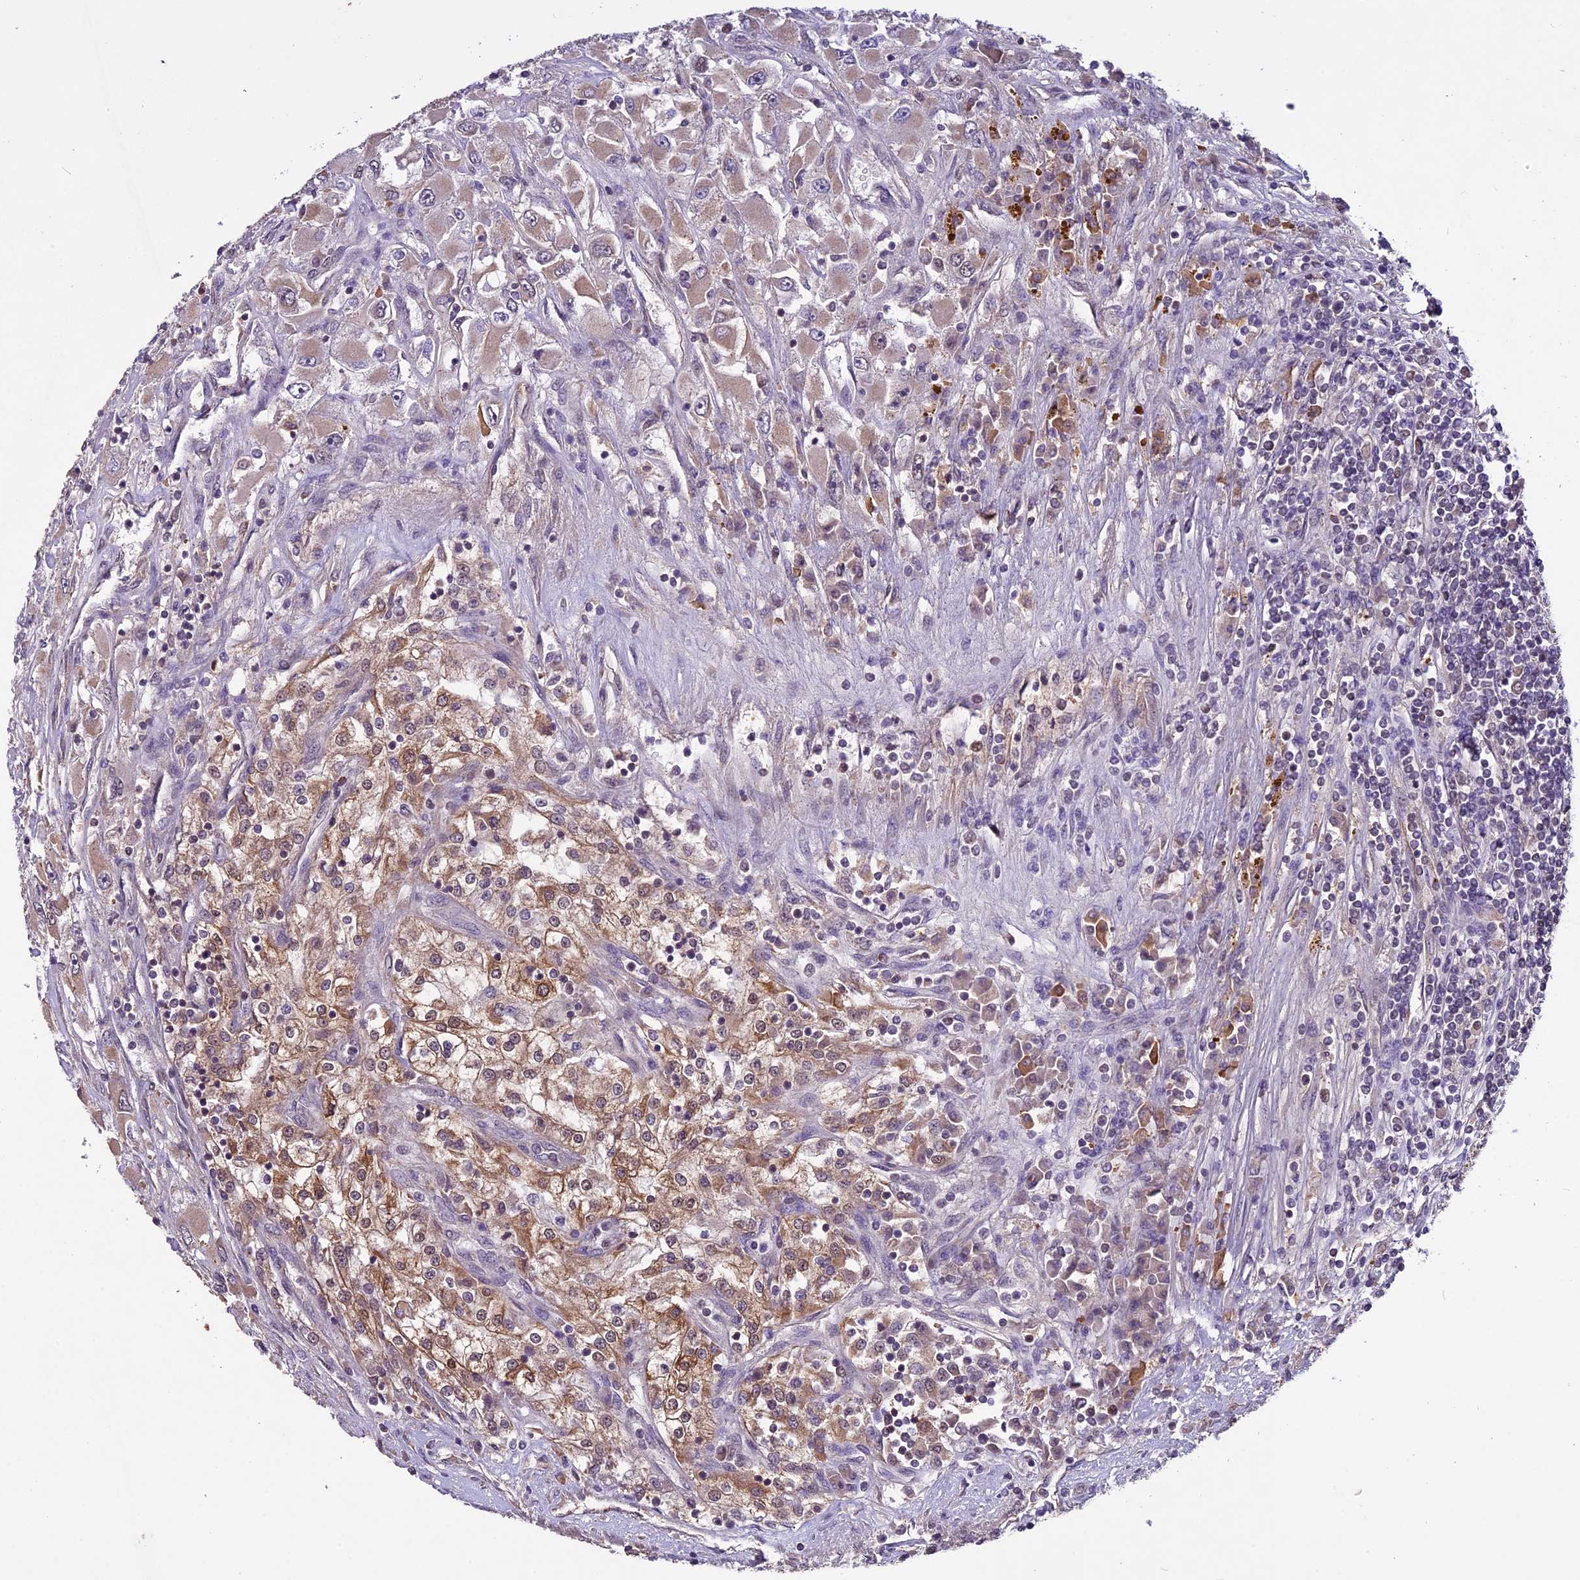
{"staining": {"intensity": "moderate", "quantity": "25%-75%", "location": "cytoplasmic/membranous"}, "tissue": "renal cancer", "cell_type": "Tumor cells", "image_type": "cancer", "snomed": [{"axis": "morphology", "description": "Adenocarcinoma, NOS"}, {"axis": "topography", "description": "Kidney"}], "caption": "Protein staining of renal cancer (adenocarcinoma) tissue shows moderate cytoplasmic/membranous staining in about 25%-75% of tumor cells.", "gene": "C3orf70", "patient": {"sex": "female", "age": 52}}